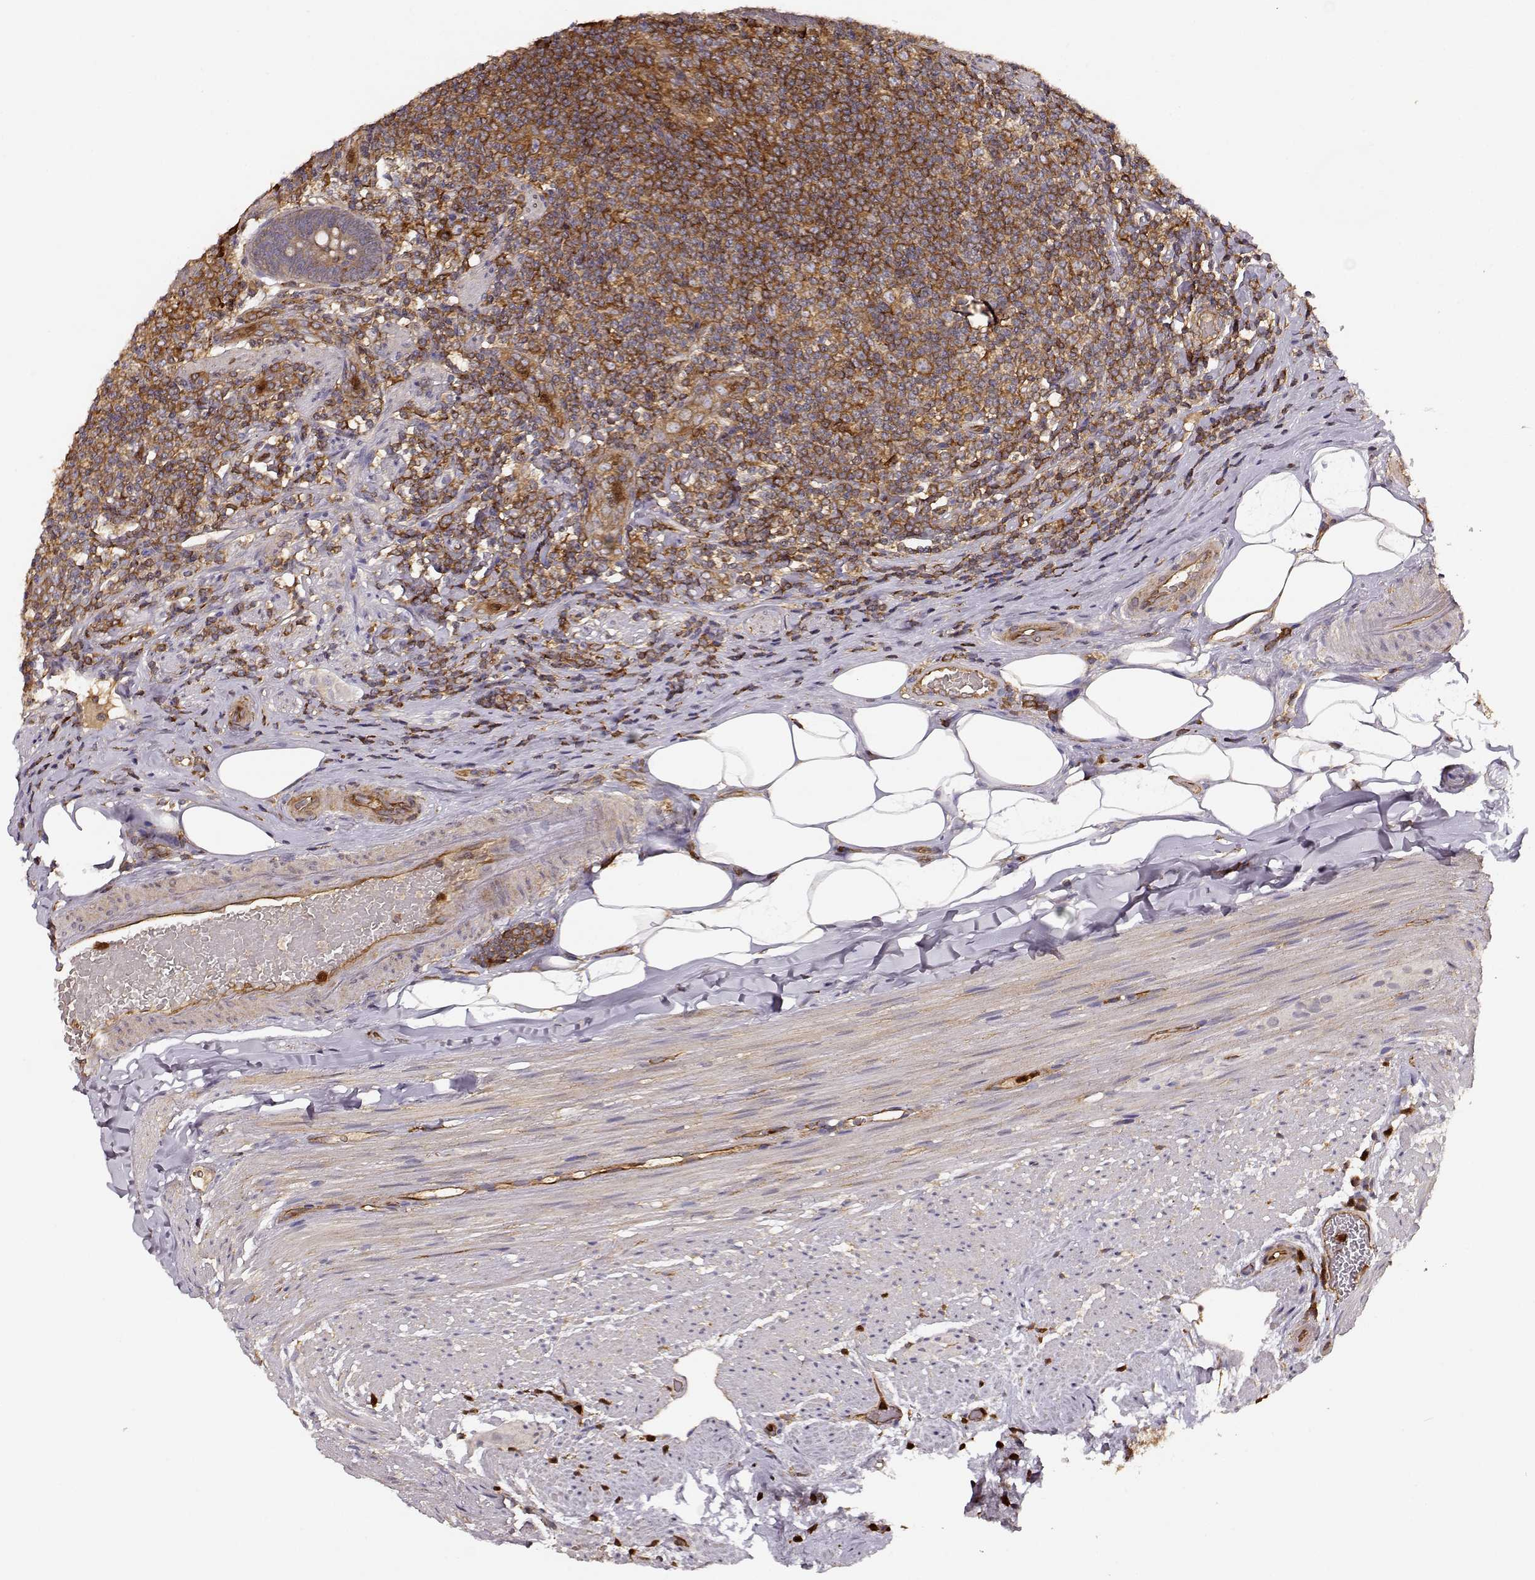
{"staining": {"intensity": "weak", "quantity": ">75%", "location": "cytoplasmic/membranous"}, "tissue": "appendix", "cell_type": "Glandular cells", "image_type": "normal", "snomed": [{"axis": "morphology", "description": "Normal tissue, NOS"}, {"axis": "topography", "description": "Appendix"}], "caption": "Weak cytoplasmic/membranous positivity for a protein is identified in approximately >75% of glandular cells of normal appendix using immunohistochemistry (IHC).", "gene": "ARHGEF2", "patient": {"sex": "male", "age": 47}}